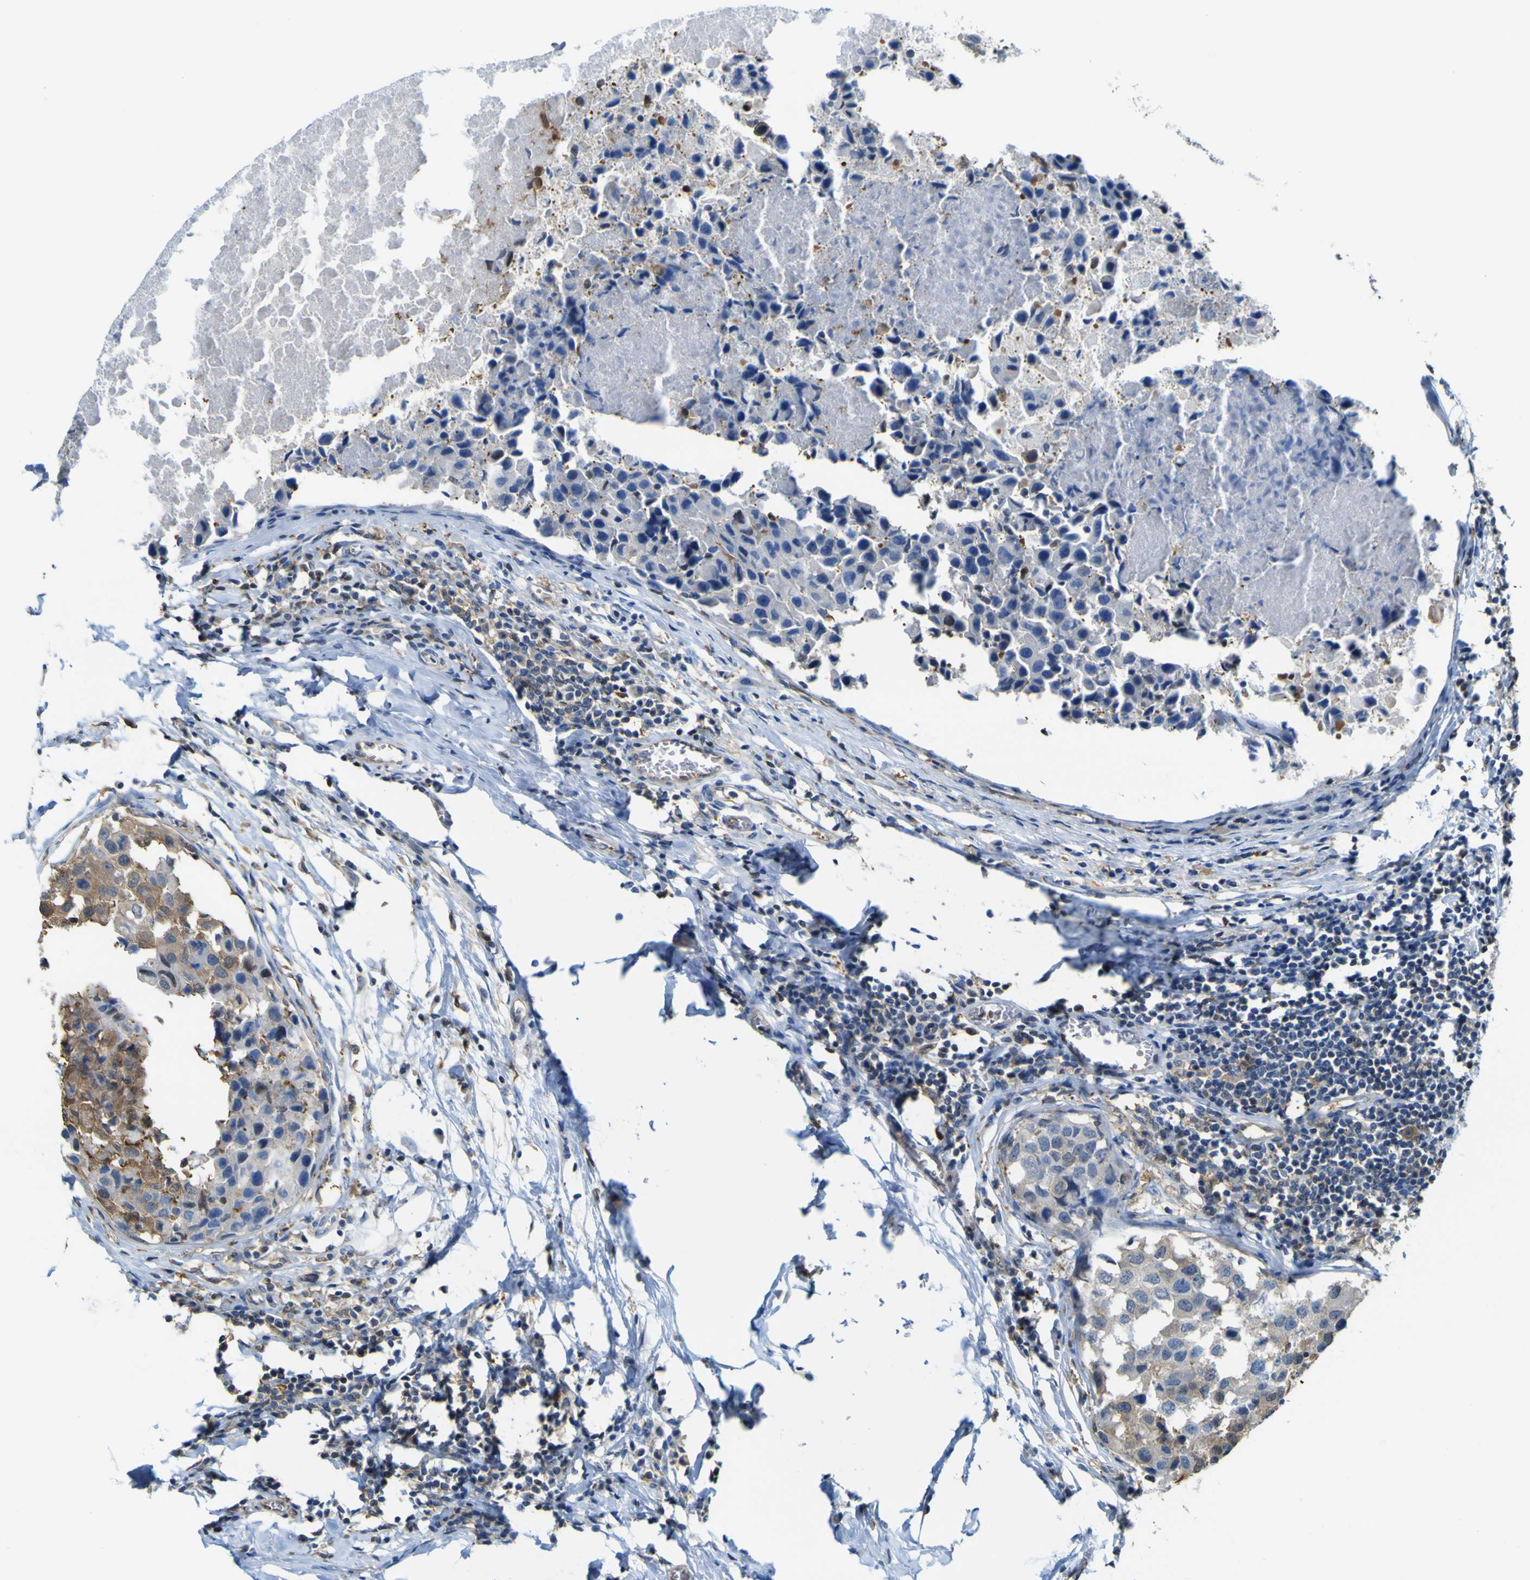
{"staining": {"intensity": "moderate", "quantity": "25%-75%", "location": "cytoplasmic/membranous"}, "tissue": "breast cancer", "cell_type": "Tumor cells", "image_type": "cancer", "snomed": [{"axis": "morphology", "description": "Duct carcinoma"}, {"axis": "topography", "description": "Breast"}], "caption": "This is an image of immunohistochemistry (IHC) staining of breast cancer (intraductal carcinoma), which shows moderate expression in the cytoplasmic/membranous of tumor cells.", "gene": "ABHD3", "patient": {"sex": "female", "age": 27}}